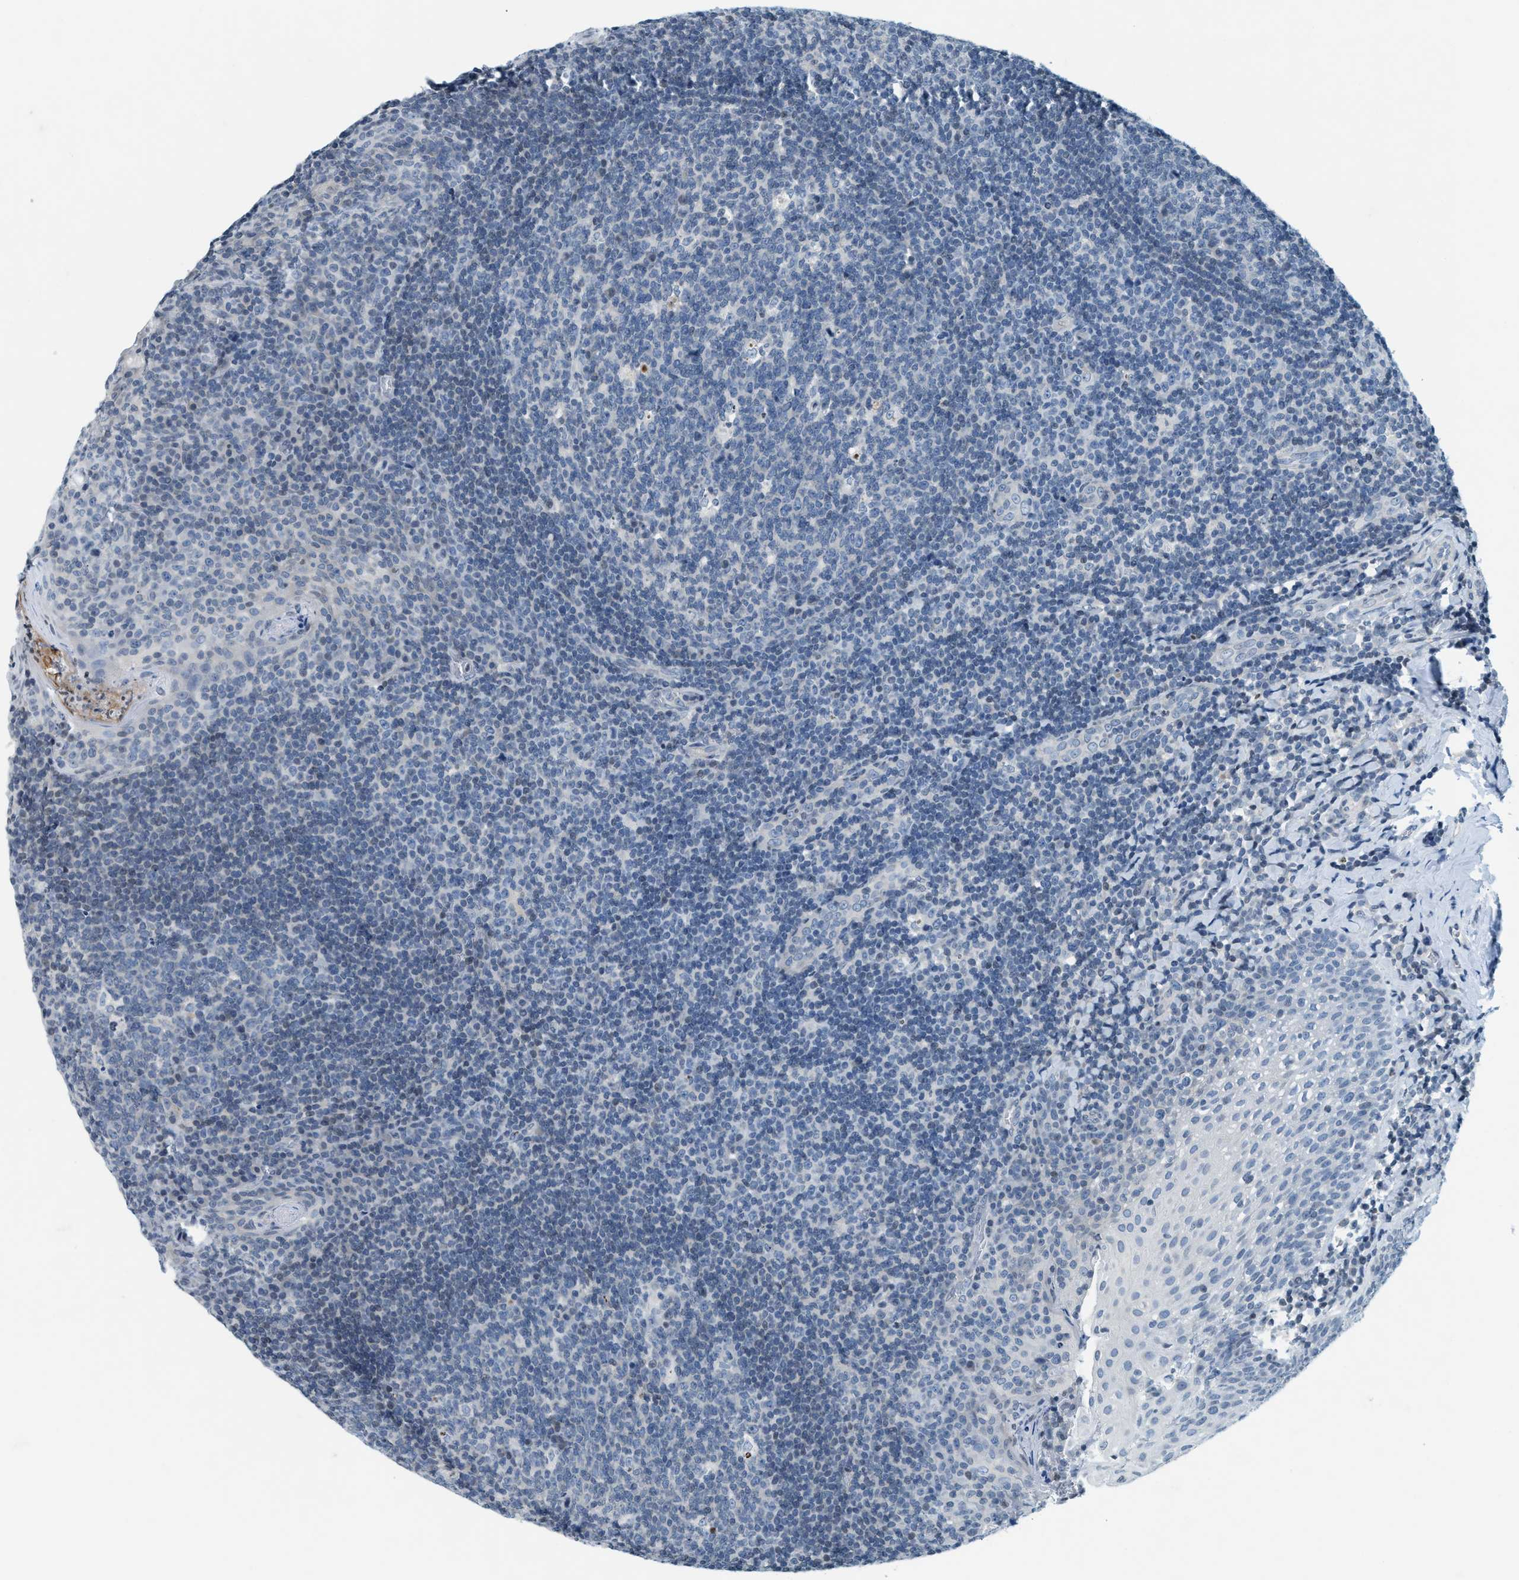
{"staining": {"intensity": "negative", "quantity": "none", "location": "none"}, "tissue": "tonsil", "cell_type": "Germinal center cells", "image_type": "normal", "snomed": [{"axis": "morphology", "description": "Normal tissue, NOS"}, {"axis": "topography", "description": "Tonsil"}], "caption": "Germinal center cells are negative for brown protein staining in normal tonsil. (Immunohistochemistry, brightfield microscopy, high magnification).", "gene": "UVRAG", "patient": {"sex": "male", "age": 17}}